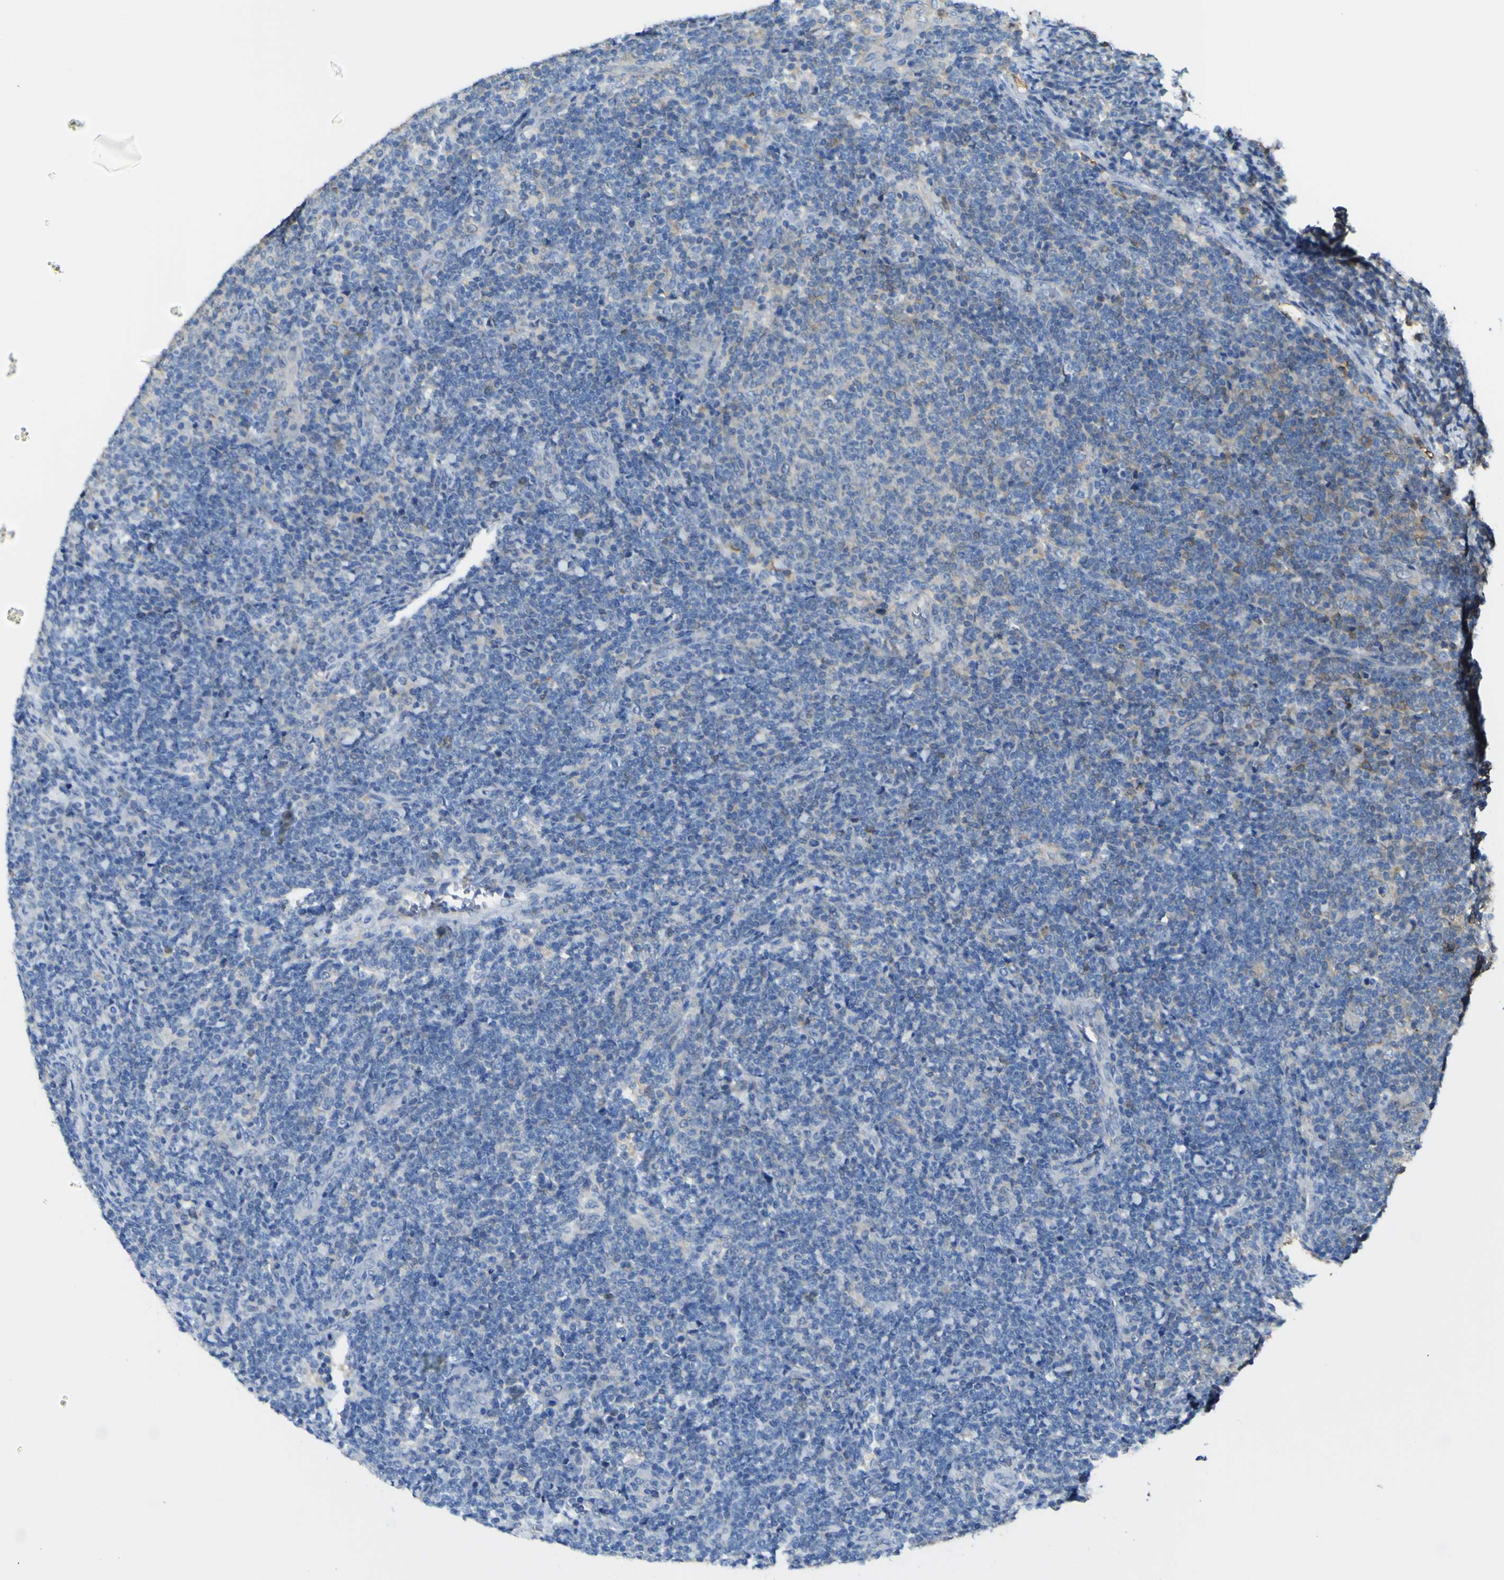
{"staining": {"intensity": "moderate", "quantity": "<25%", "location": "cytoplasmic/membranous"}, "tissue": "lymphoma", "cell_type": "Tumor cells", "image_type": "cancer", "snomed": [{"axis": "morphology", "description": "Malignant lymphoma, non-Hodgkin's type, Low grade"}, {"axis": "topography", "description": "Lymph node"}], "caption": "Immunohistochemistry (IHC) (DAB) staining of human lymphoma demonstrates moderate cytoplasmic/membranous protein staining in about <25% of tumor cells.", "gene": "ABHD3", "patient": {"sex": "male", "age": 66}}